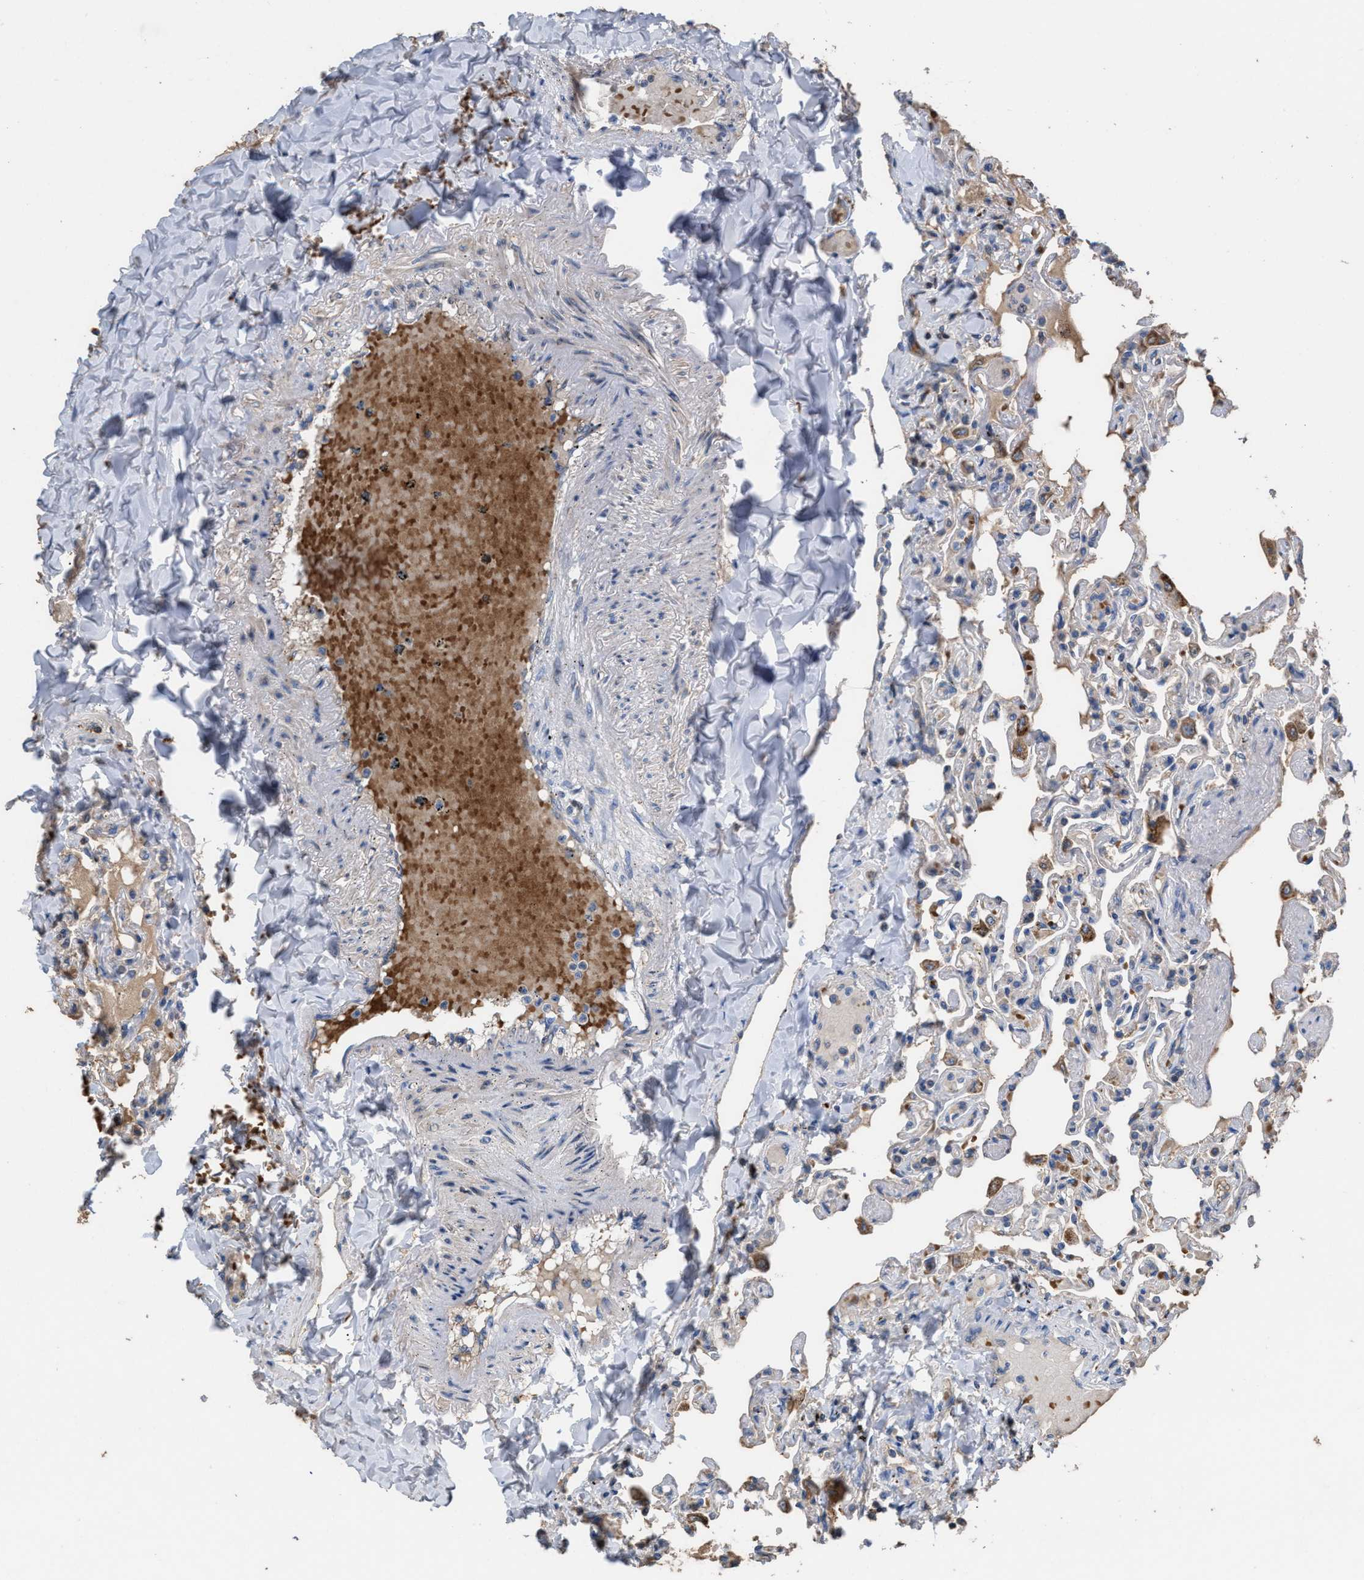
{"staining": {"intensity": "moderate", "quantity": "<25%", "location": "cytoplasmic/membranous"}, "tissue": "lung", "cell_type": "Alveolar cells", "image_type": "normal", "snomed": [{"axis": "morphology", "description": "Normal tissue, NOS"}, {"axis": "topography", "description": "Lung"}], "caption": "This is a micrograph of immunohistochemistry staining of normal lung, which shows moderate staining in the cytoplasmic/membranous of alveolar cells.", "gene": "ELMO3", "patient": {"sex": "male", "age": 21}}